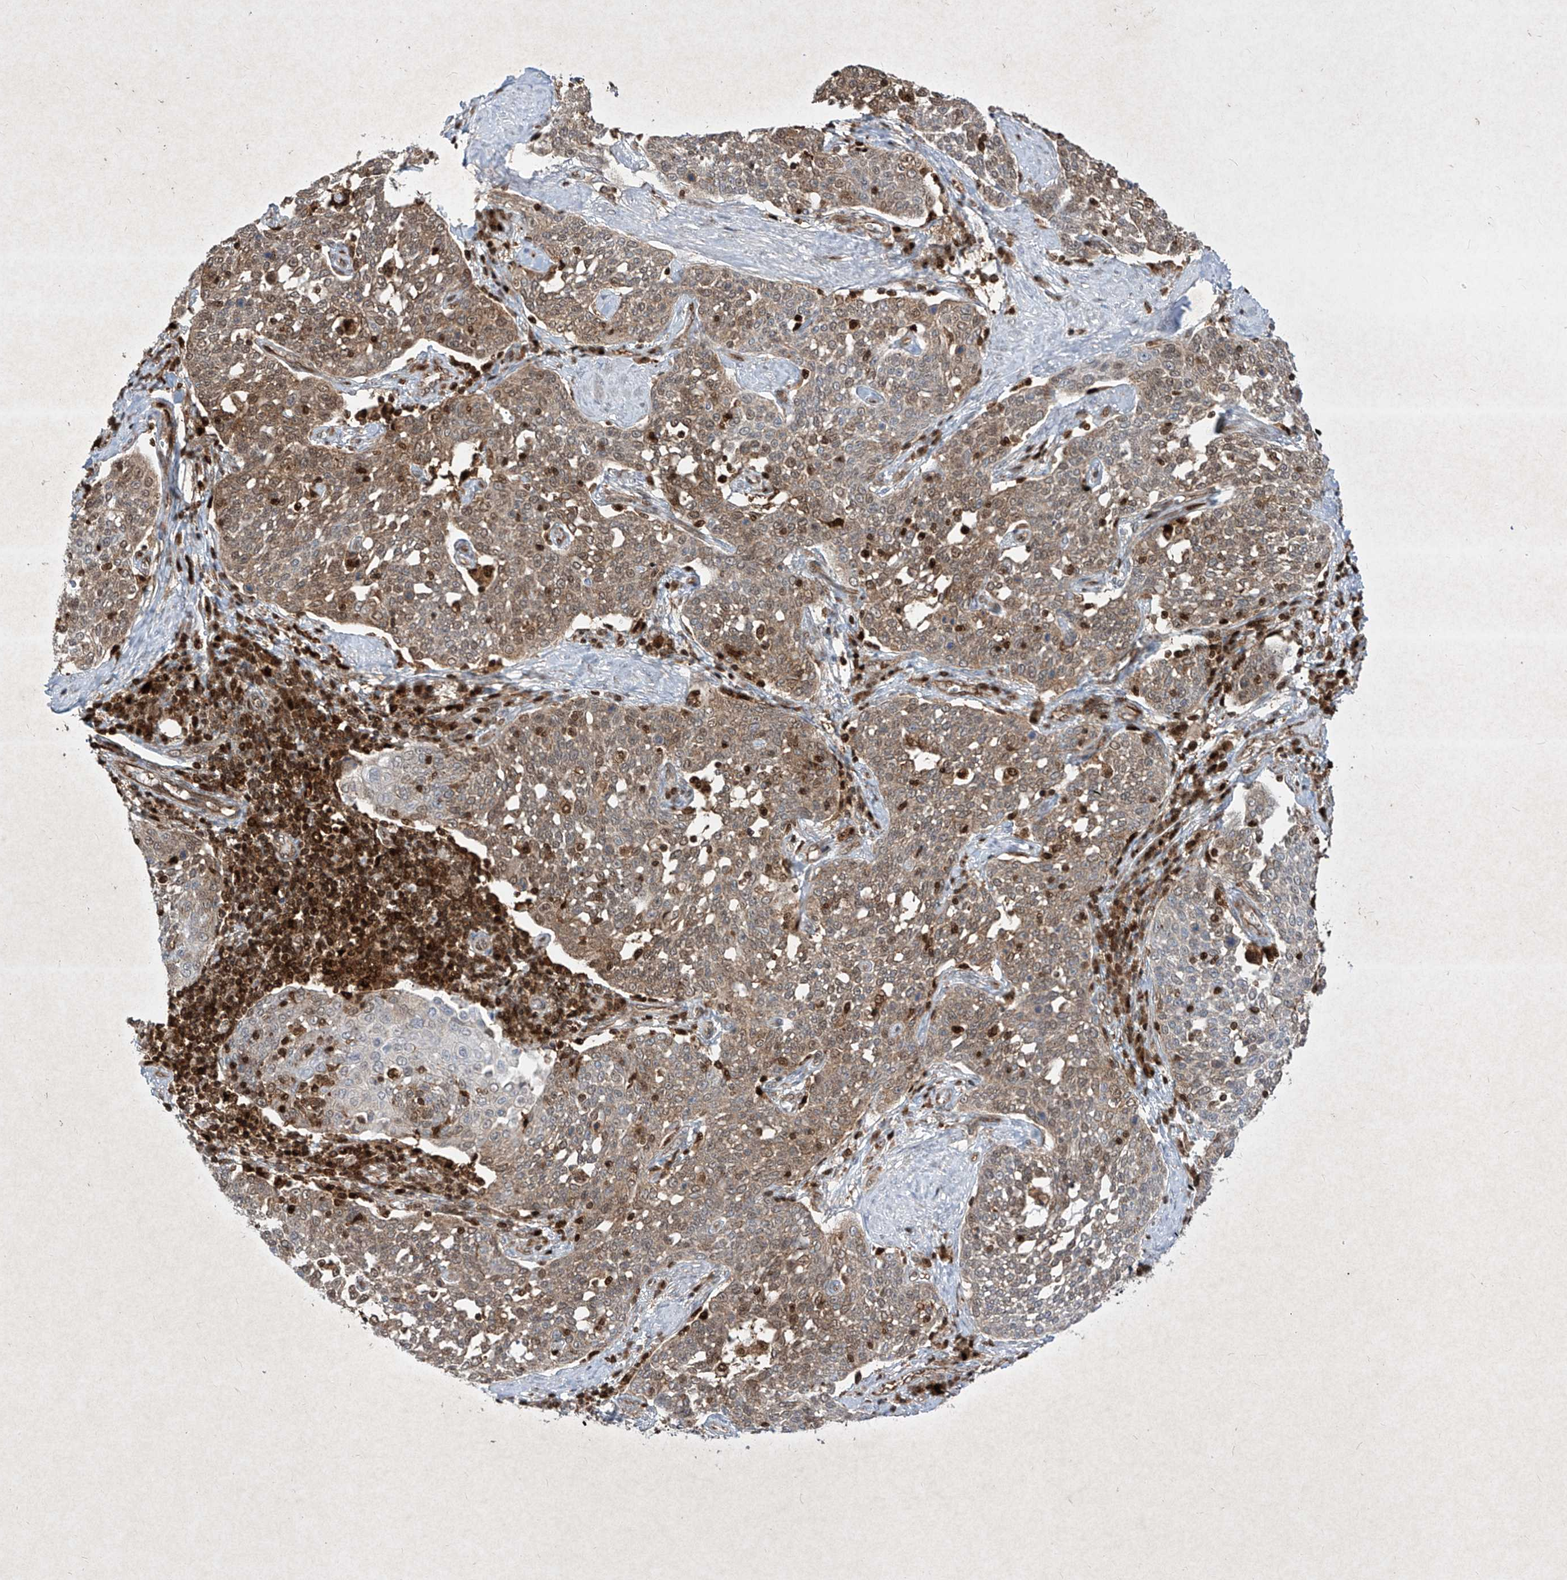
{"staining": {"intensity": "moderate", "quantity": ">75%", "location": "cytoplasmic/membranous,nuclear"}, "tissue": "cervical cancer", "cell_type": "Tumor cells", "image_type": "cancer", "snomed": [{"axis": "morphology", "description": "Squamous cell carcinoma, NOS"}, {"axis": "topography", "description": "Cervix"}], "caption": "Immunohistochemical staining of human cervical cancer (squamous cell carcinoma) reveals medium levels of moderate cytoplasmic/membranous and nuclear positivity in approximately >75% of tumor cells.", "gene": "PSMB10", "patient": {"sex": "female", "age": 34}}